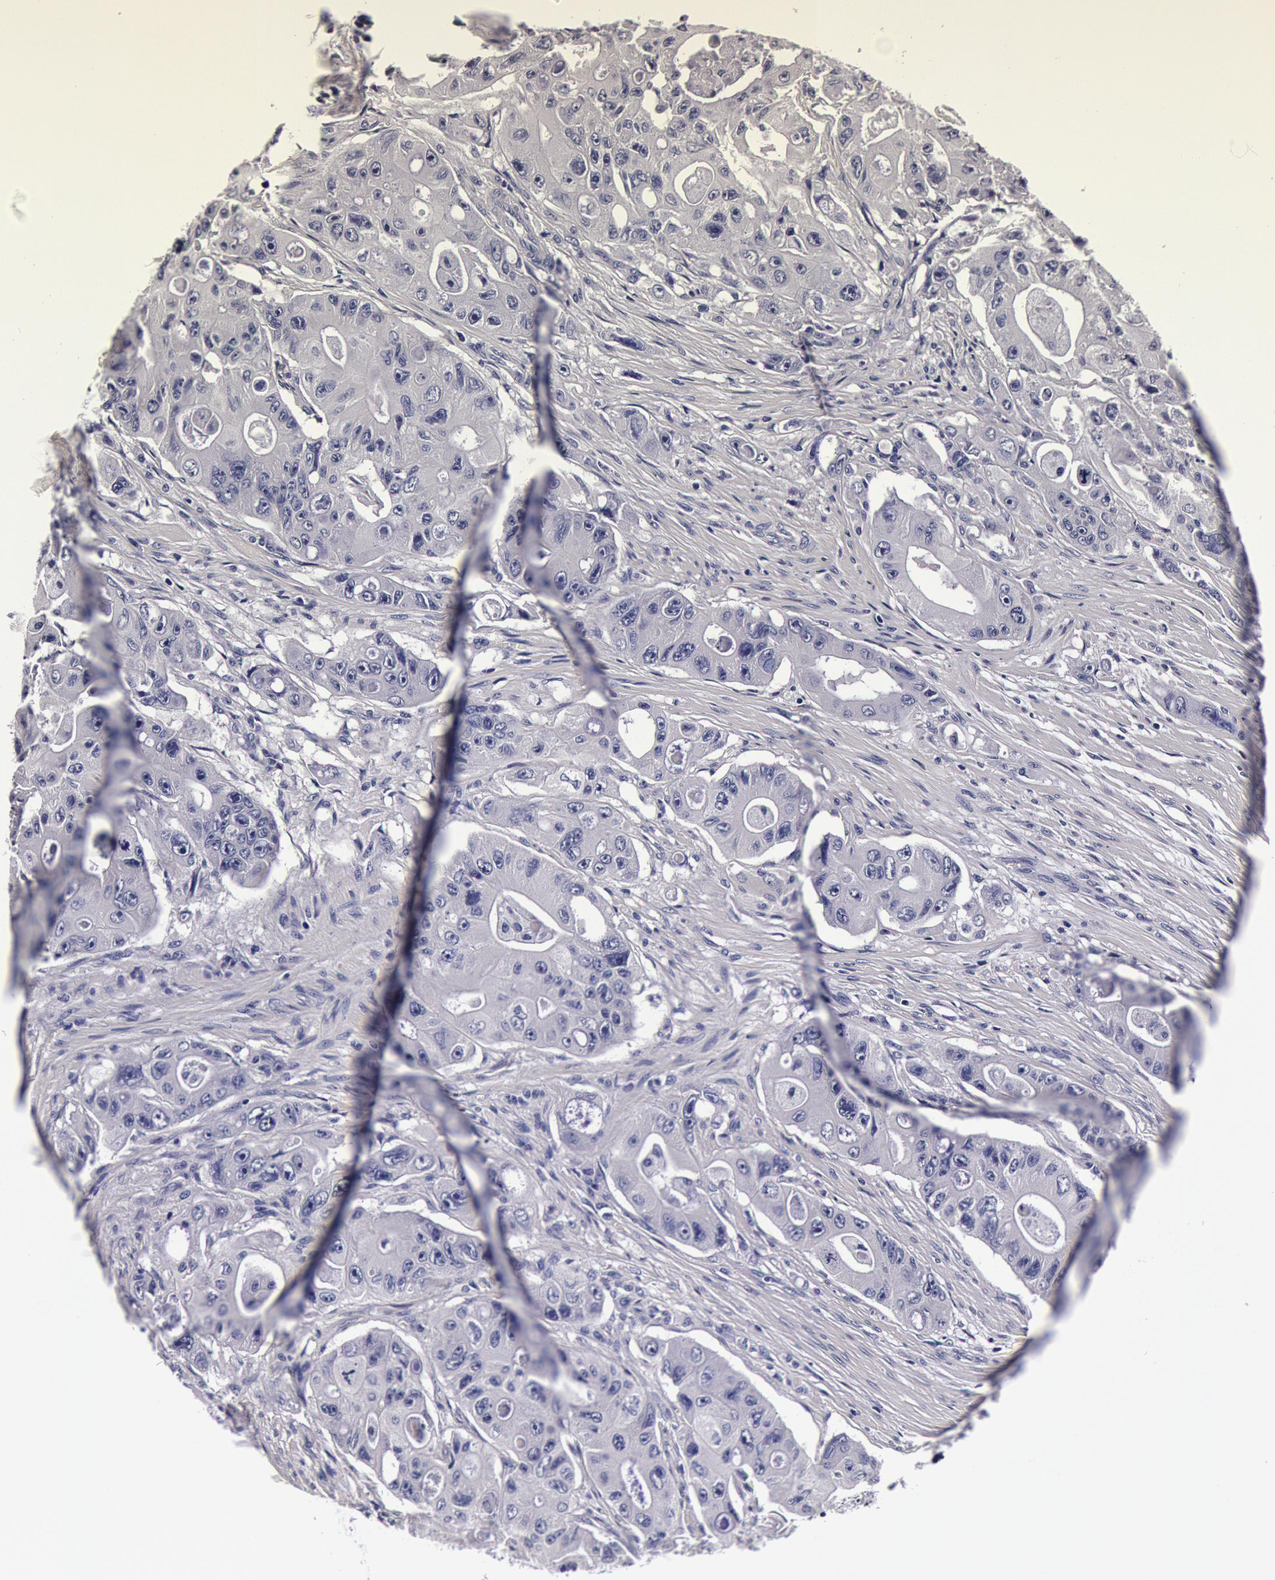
{"staining": {"intensity": "negative", "quantity": "none", "location": "none"}, "tissue": "colorectal cancer", "cell_type": "Tumor cells", "image_type": "cancer", "snomed": [{"axis": "morphology", "description": "Adenocarcinoma, NOS"}, {"axis": "topography", "description": "Colon"}], "caption": "This is an immunohistochemistry histopathology image of human adenocarcinoma (colorectal). There is no expression in tumor cells.", "gene": "CCDC22", "patient": {"sex": "female", "age": 46}}